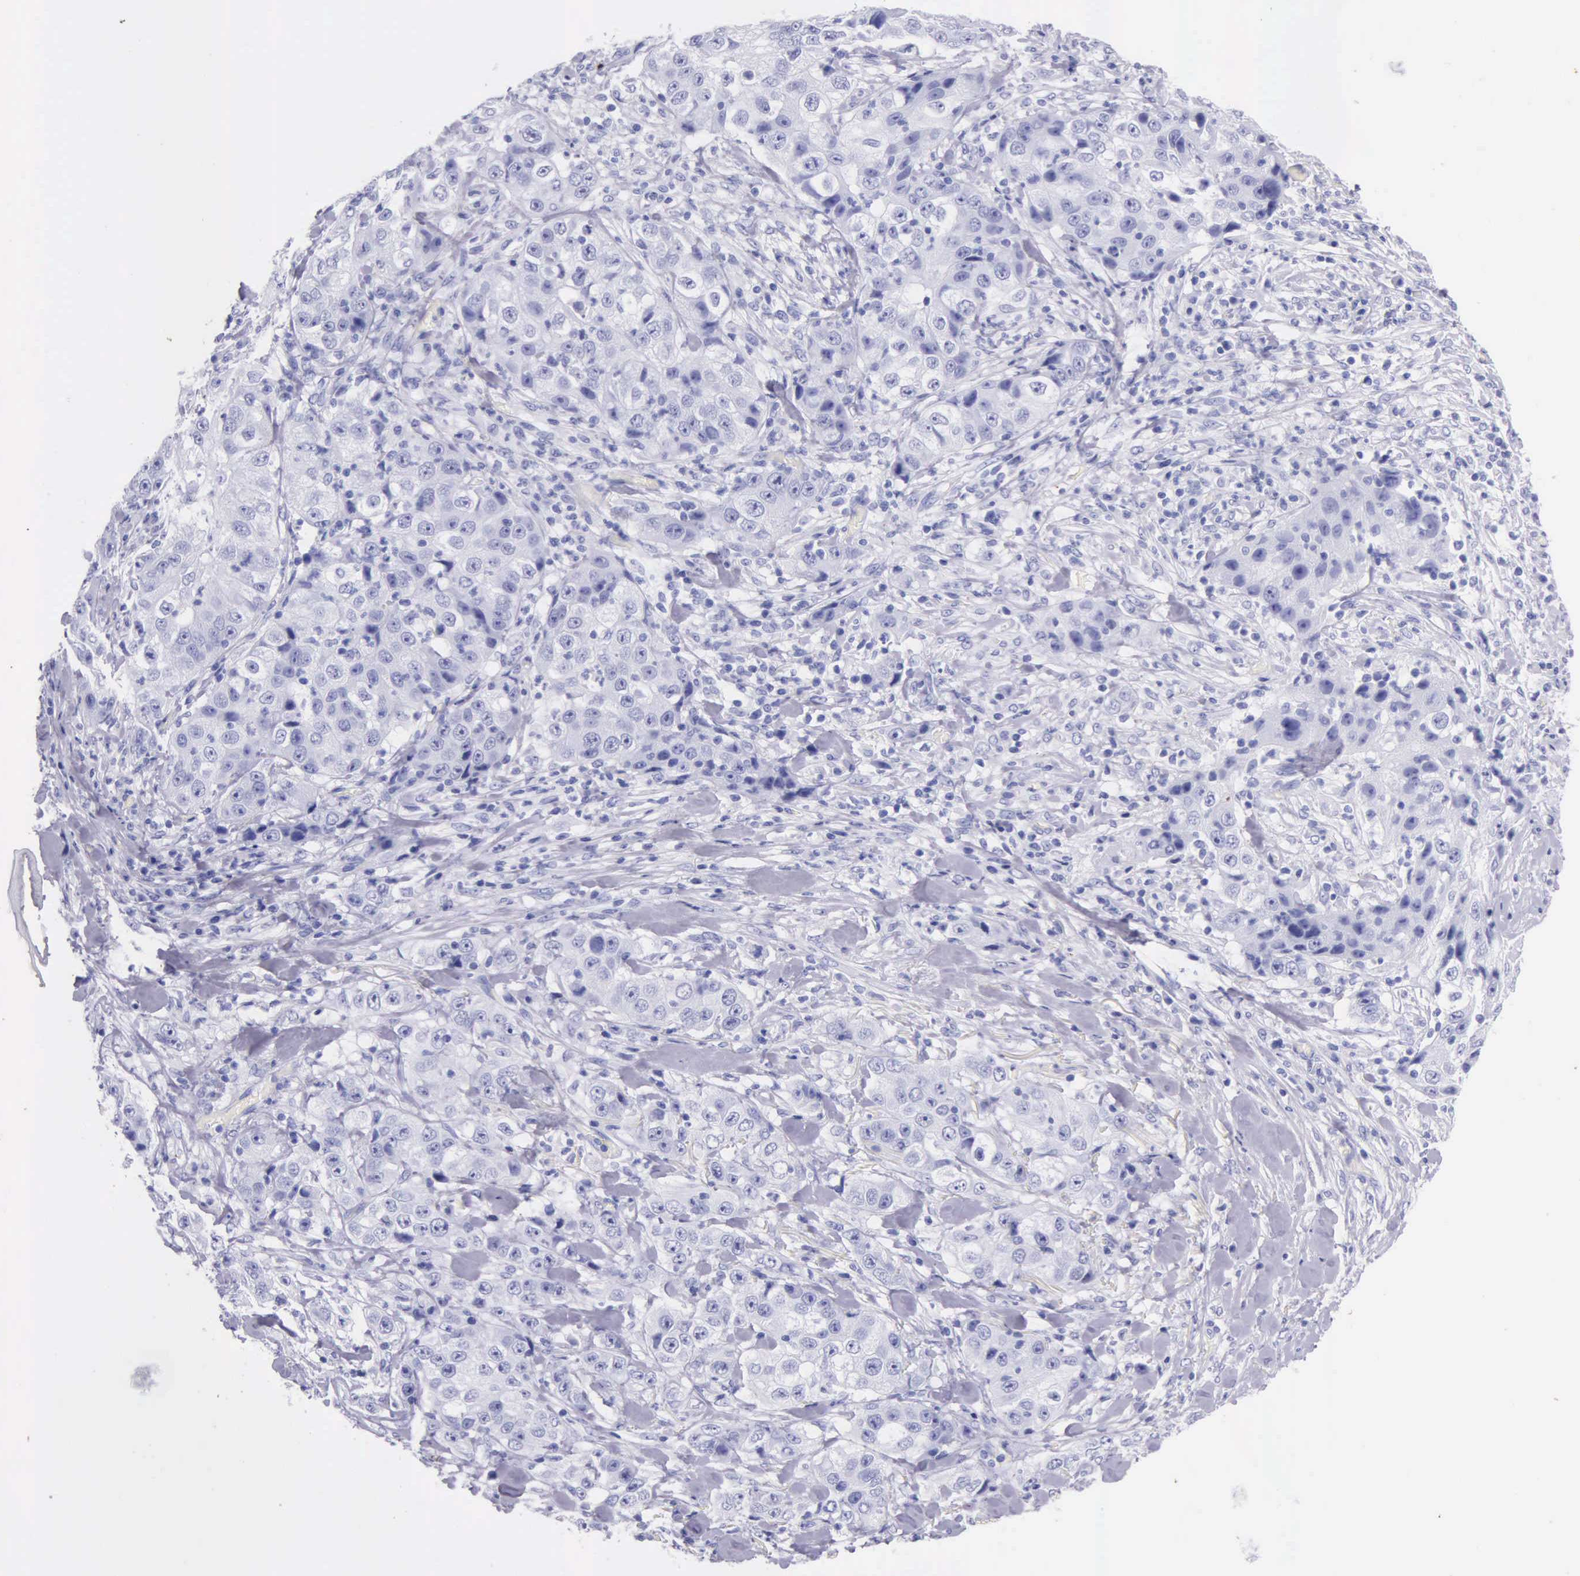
{"staining": {"intensity": "negative", "quantity": "none", "location": "none"}, "tissue": "lung cancer", "cell_type": "Tumor cells", "image_type": "cancer", "snomed": [{"axis": "morphology", "description": "Squamous cell carcinoma, NOS"}, {"axis": "topography", "description": "Lung"}], "caption": "DAB (3,3'-diaminobenzidine) immunohistochemical staining of lung cancer displays no significant expression in tumor cells.", "gene": "KLK3", "patient": {"sex": "male", "age": 64}}